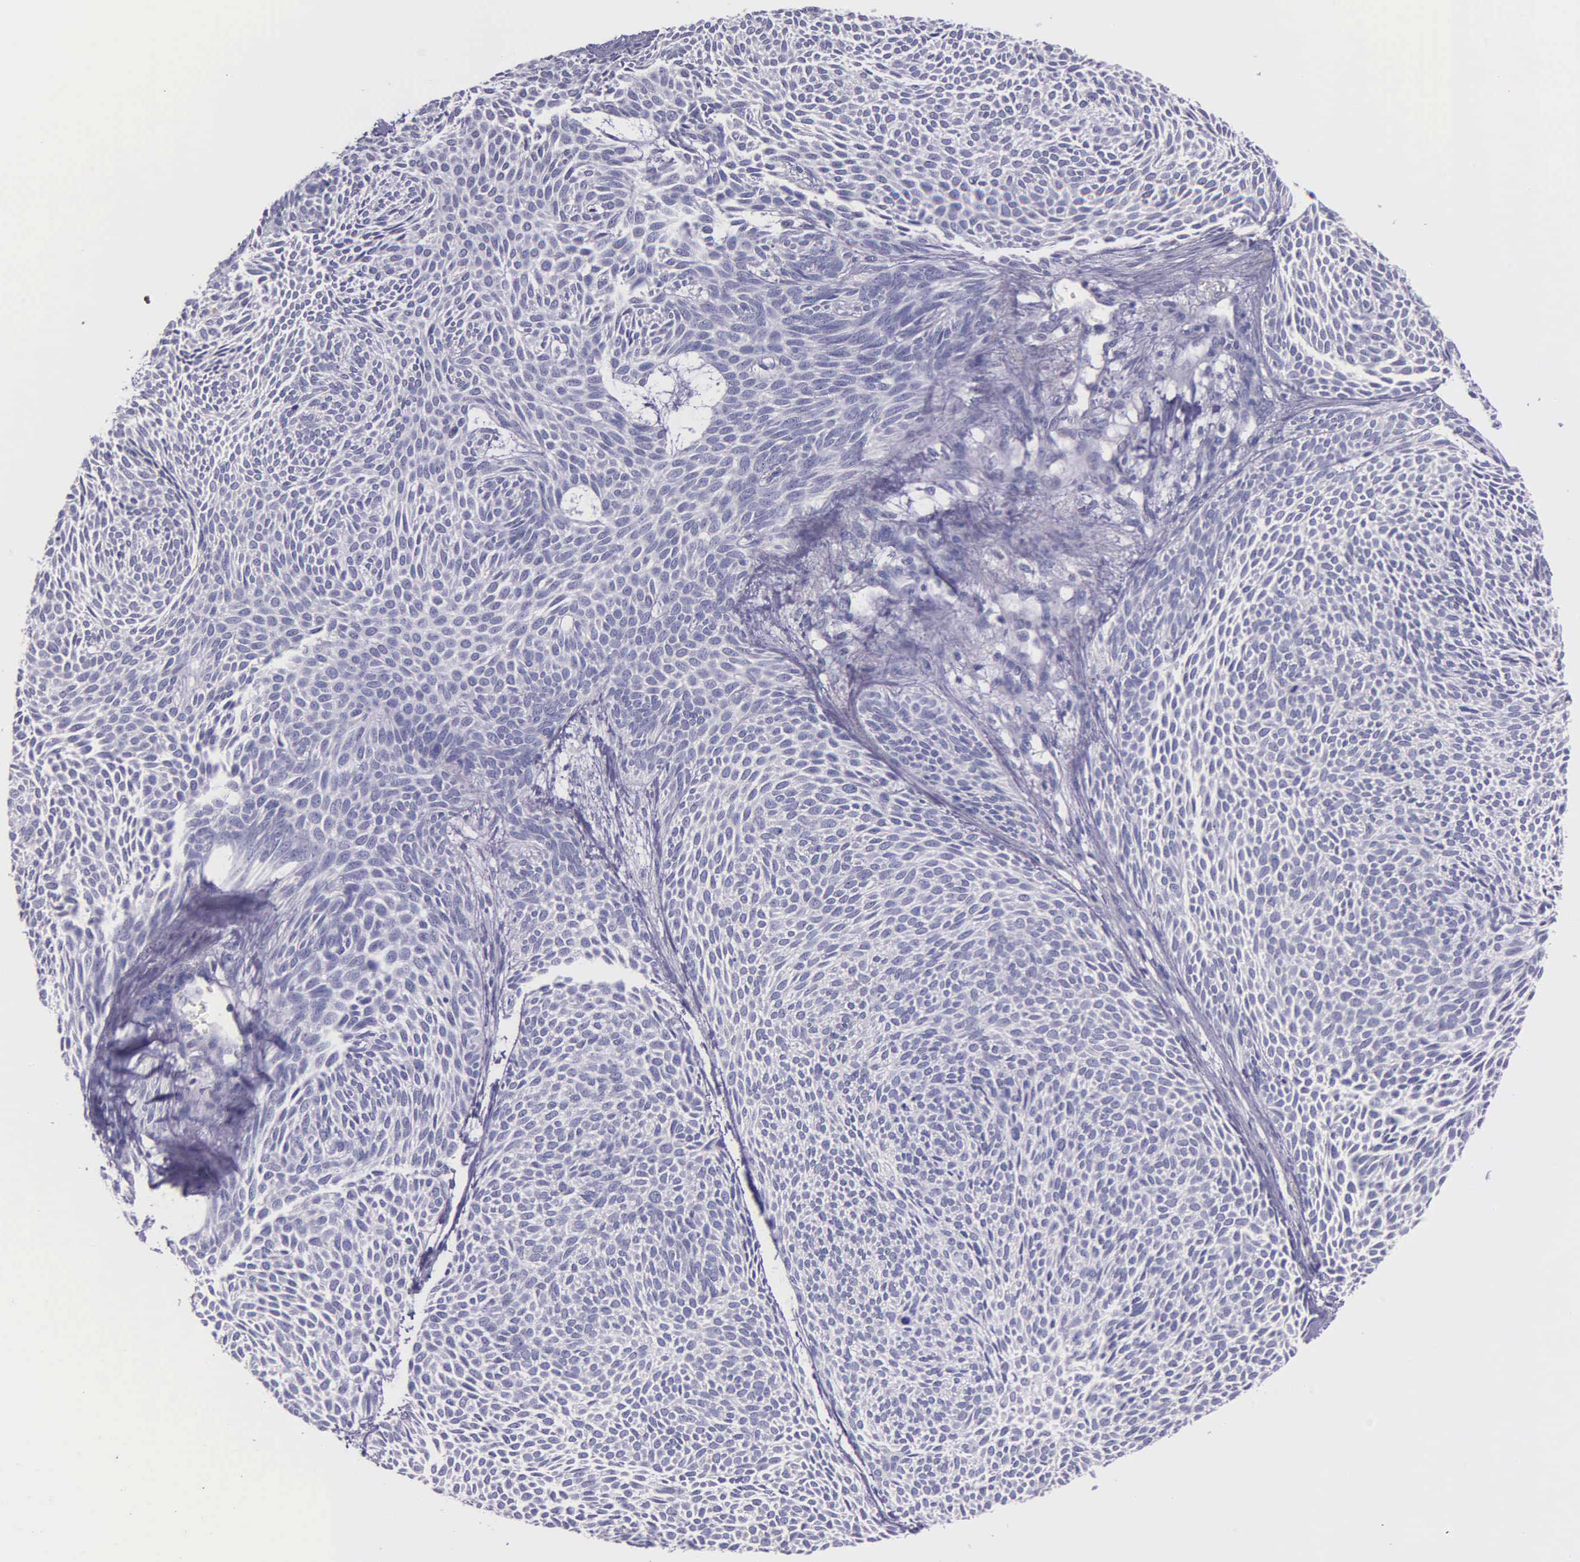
{"staining": {"intensity": "negative", "quantity": "none", "location": "none"}, "tissue": "skin cancer", "cell_type": "Tumor cells", "image_type": "cancer", "snomed": [{"axis": "morphology", "description": "Basal cell carcinoma"}, {"axis": "topography", "description": "Skin"}], "caption": "Photomicrograph shows no significant protein expression in tumor cells of skin cancer.", "gene": "THSD7A", "patient": {"sex": "male", "age": 84}}